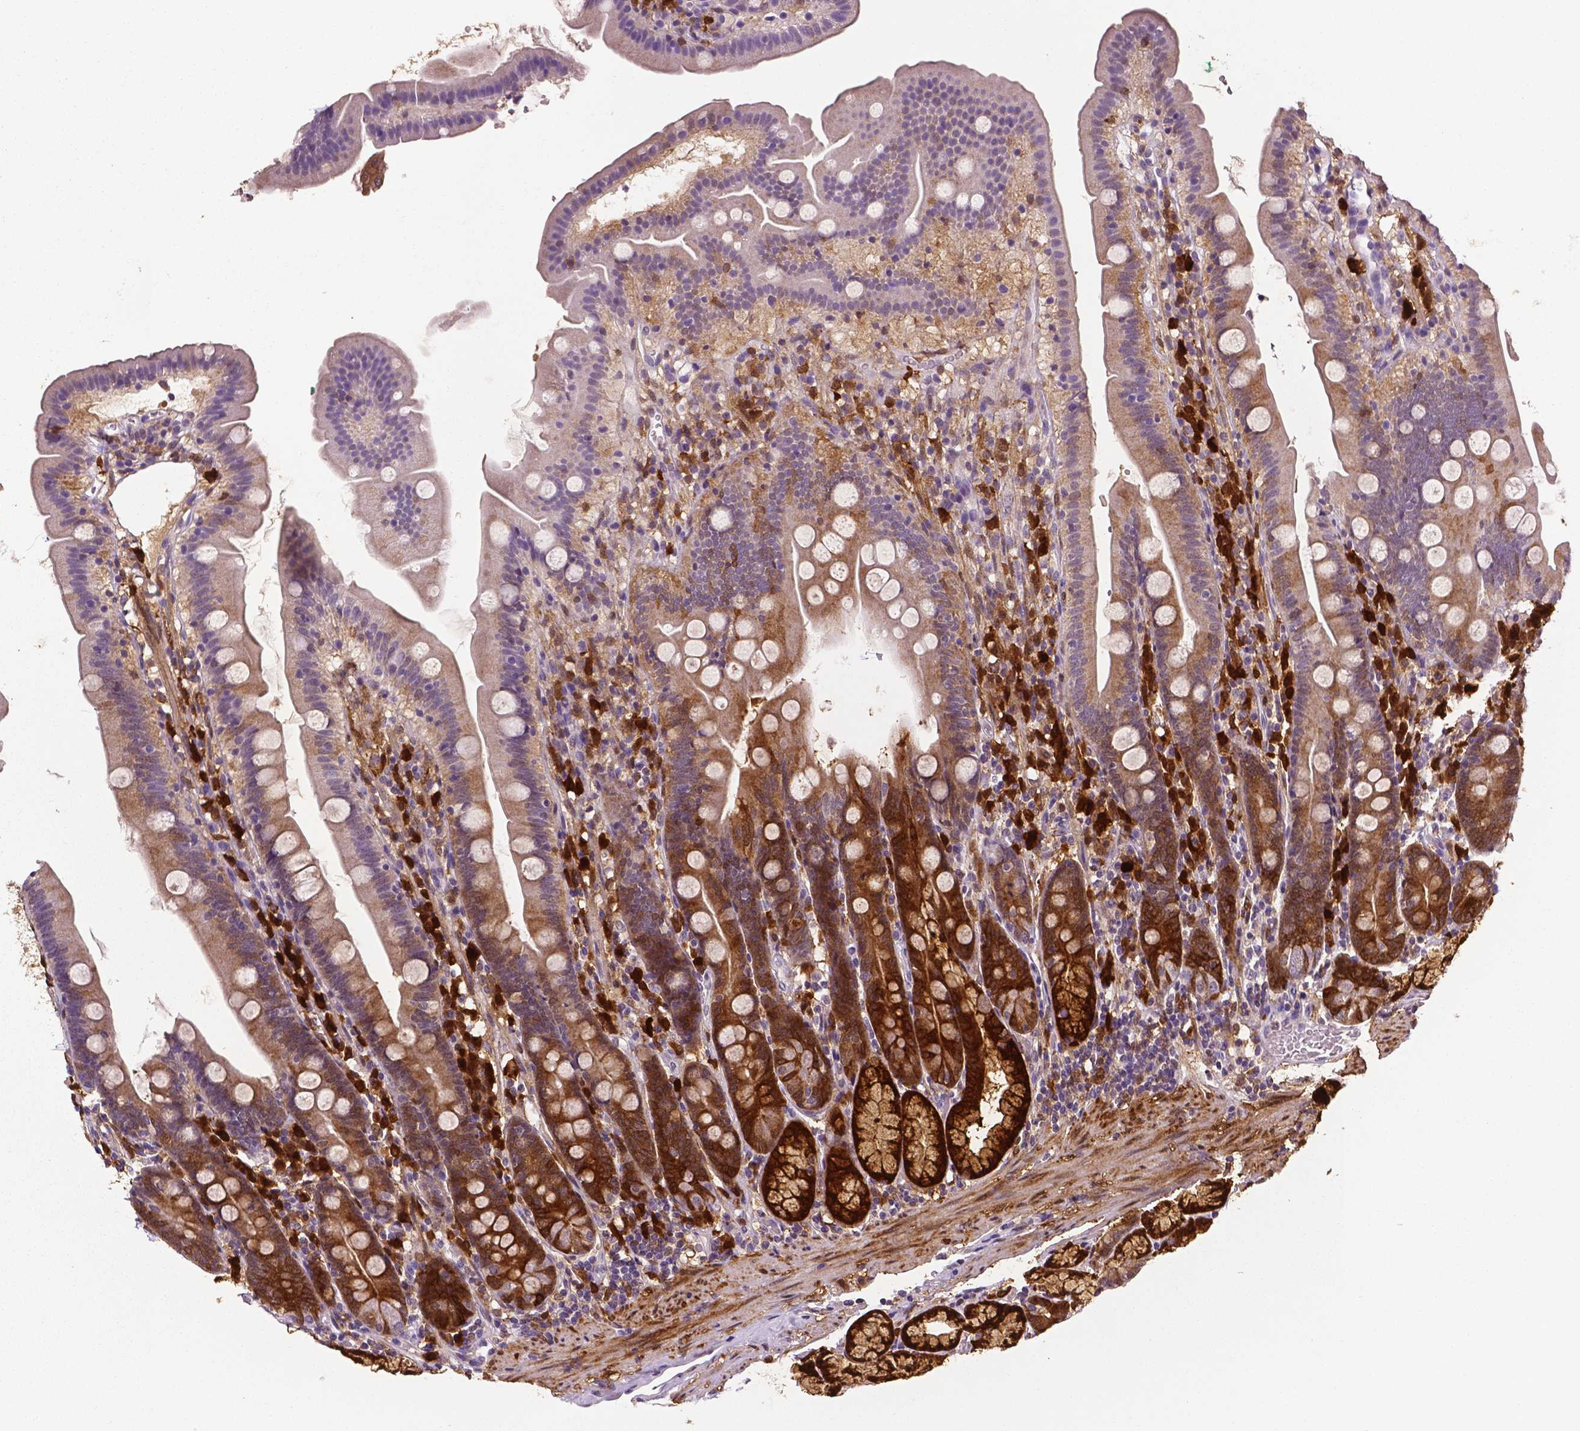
{"staining": {"intensity": "strong", "quantity": "25%-75%", "location": "cytoplasmic/membranous"}, "tissue": "duodenum", "cell_type": "Glandular cells", "image_type": "normal", "snomed": [{"axis": "morphology", "description": "Normal tissue, NOS"}, {"axis": "topography", "description": "Duodenum"}], "caption": "Immunohistochemistry image of unremarkable human duodenum stained for a protein (brown), which shows high levels of strong cytoplasmic/membranous expression in approximately 25%-75% of glandular cells.", "gene": "PHGDH", "patient": {"sex": "female", "age": 67}}